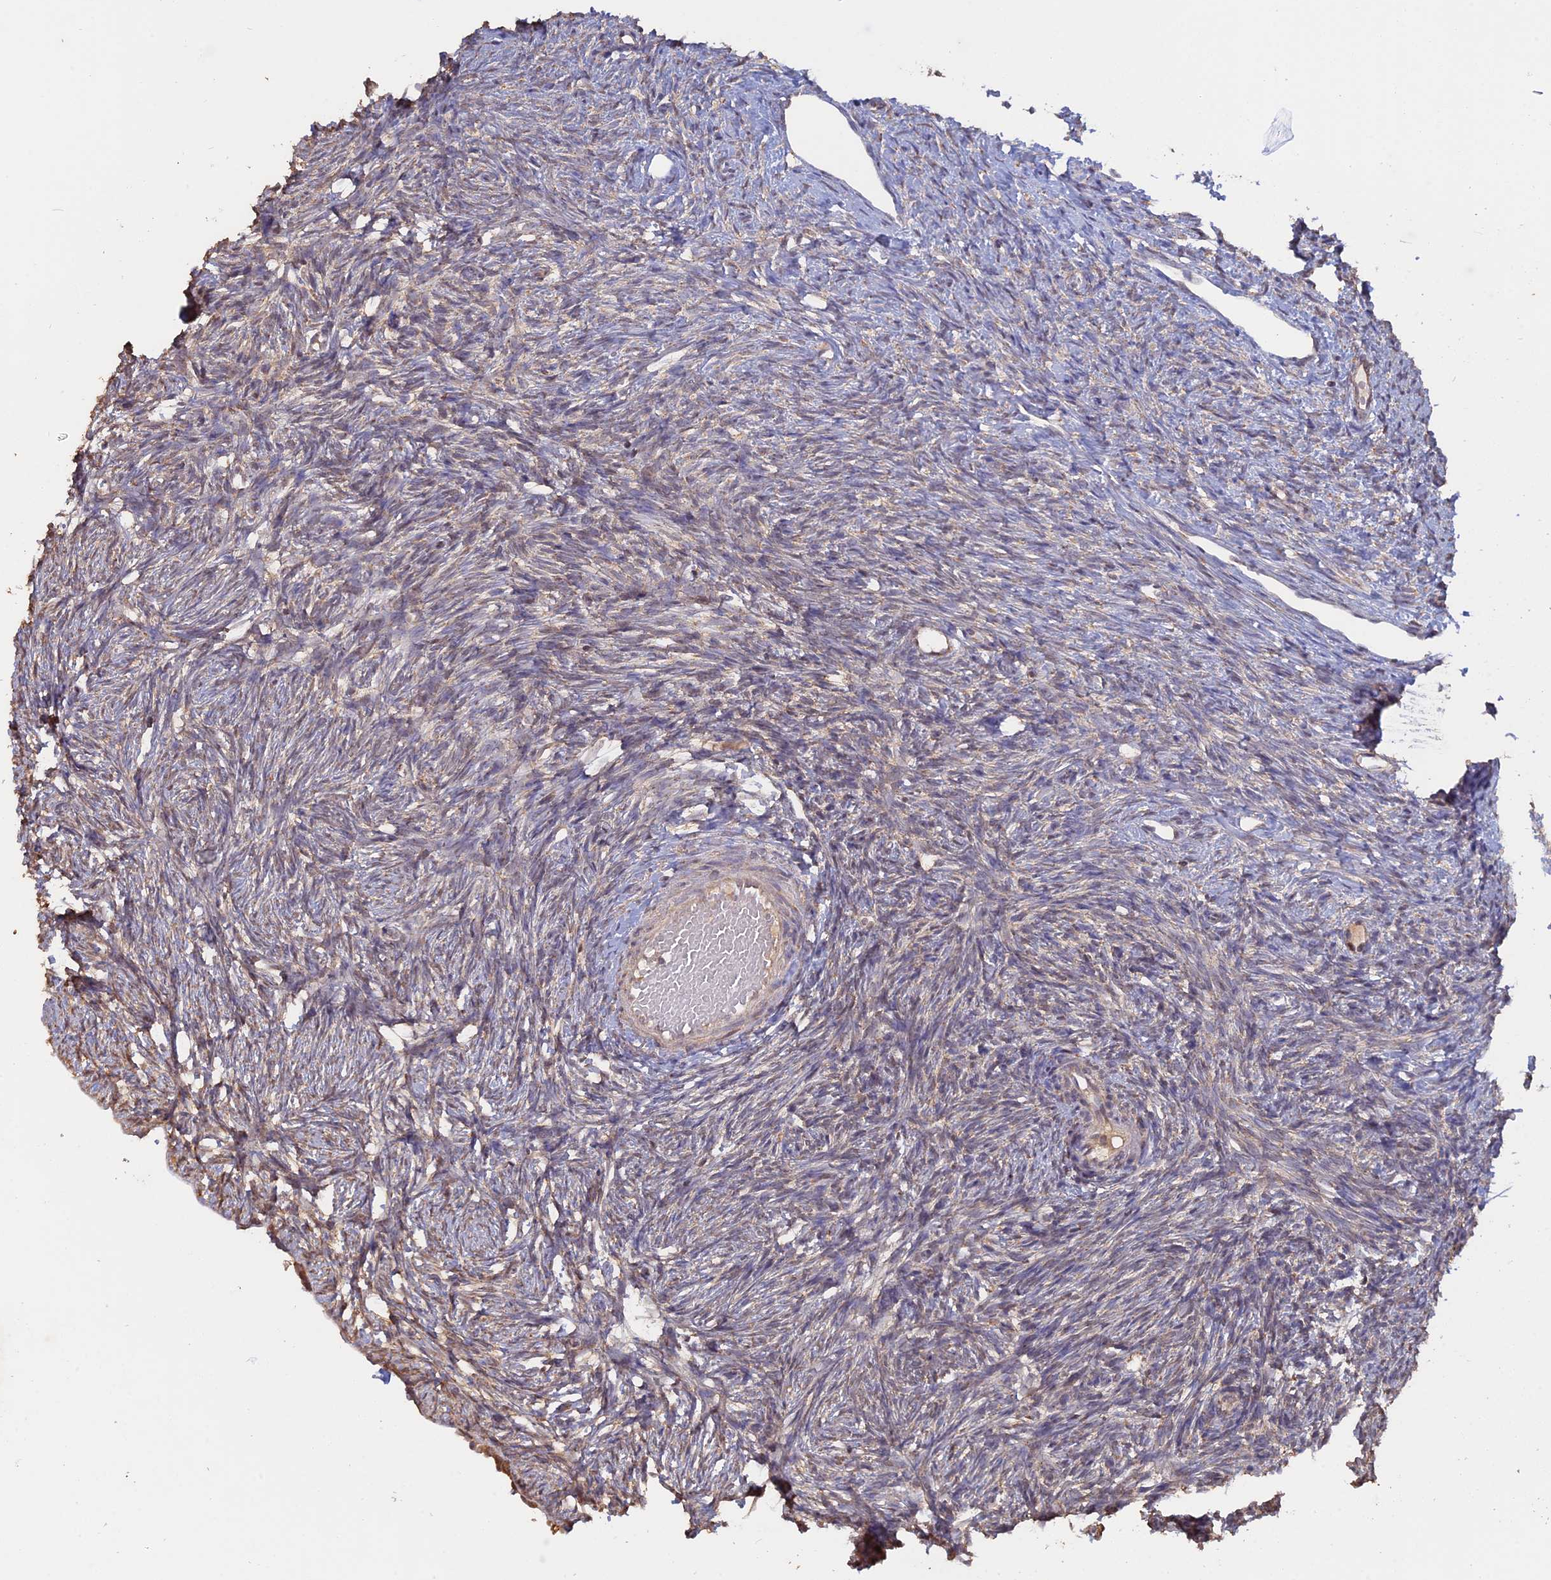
{"staining": {"intensity": "weak", "quantity": ">75%", "location": "cytoplasmic/membranous"}, "tissue": "ovary", "cell_type": "Ovarian stroma cells", "image_type": "normal", "snomed": [{"axis": "morphology", "description": "Normal tissue, NOS"}, {"axis": "topography", "description": "Ovary"}], "caption": "DAB (3,3'-diaminobenzidine) immunohistochemical staining of normal ovary reveals weak cytoplasmic/membranous protein staining in approximately >75% of ovarian stroma cells. (Stains: DAB in brown, nuclei in blue, Microscopy: brightfield microscopy at high magnification).", "gene": "FAM210B", "patient": {"sex": "female", "age": 51}}